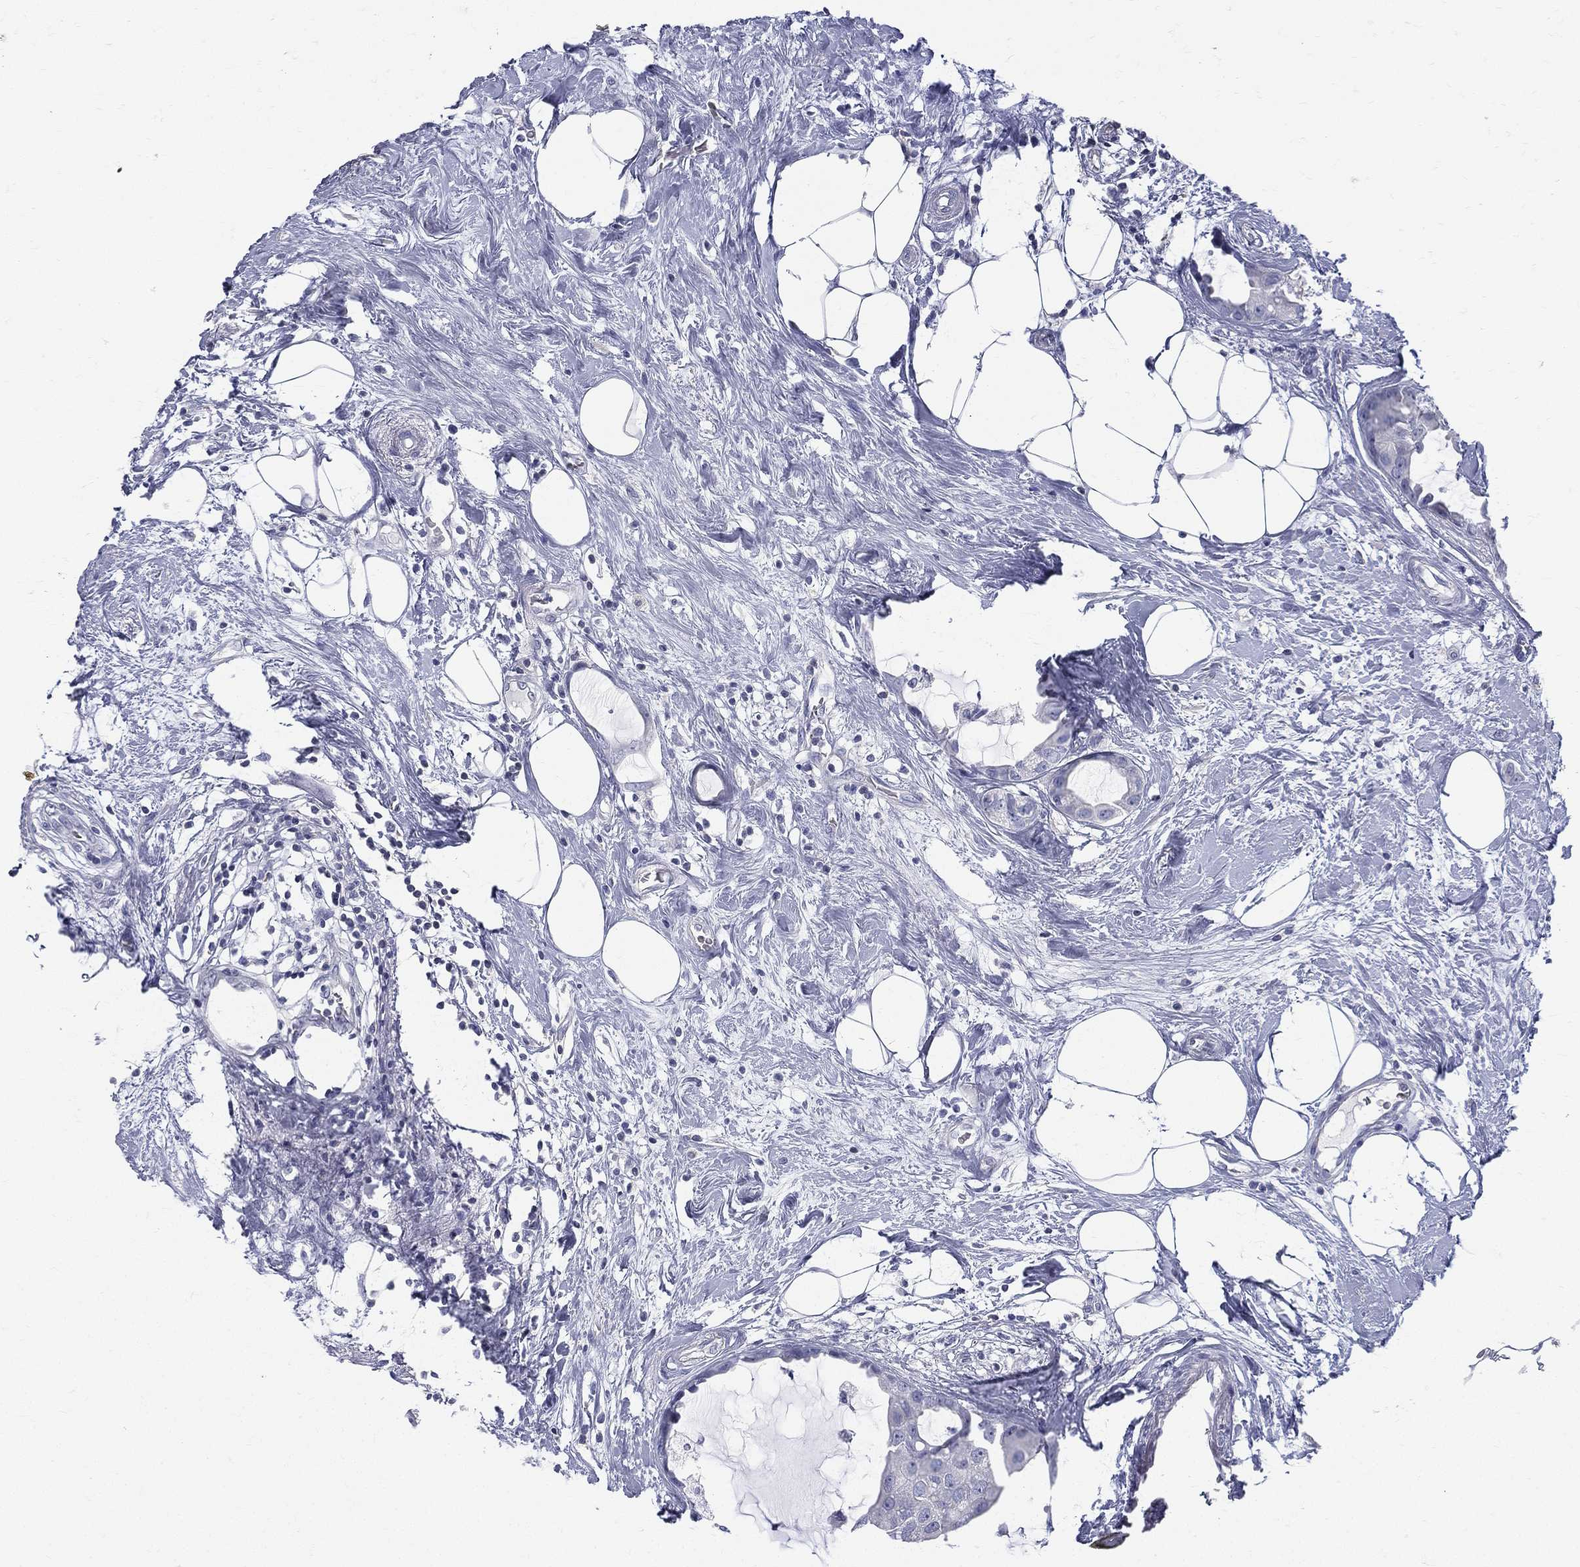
{"staining": {"intensity": "negative", "quantity": "none", "location": "none"}, "tissue": "breast cancer", "cell_type": "Tumor cells", "image_type": "cancer", "snomed": [{"axis": "morphology", "description": "Duct carcinoma"}, {"axis": "topography", "description": "Breast"}], "caption": "There is no significant staining in tumor cells of breast cancer. (Stains: DAB immunohistochemistry with hematoxylin counter stain, Microscopy: brightfield microscopy at high magnification).", "gene": "ETNPPL", "patient": {"sex": "female", "age": 45}}